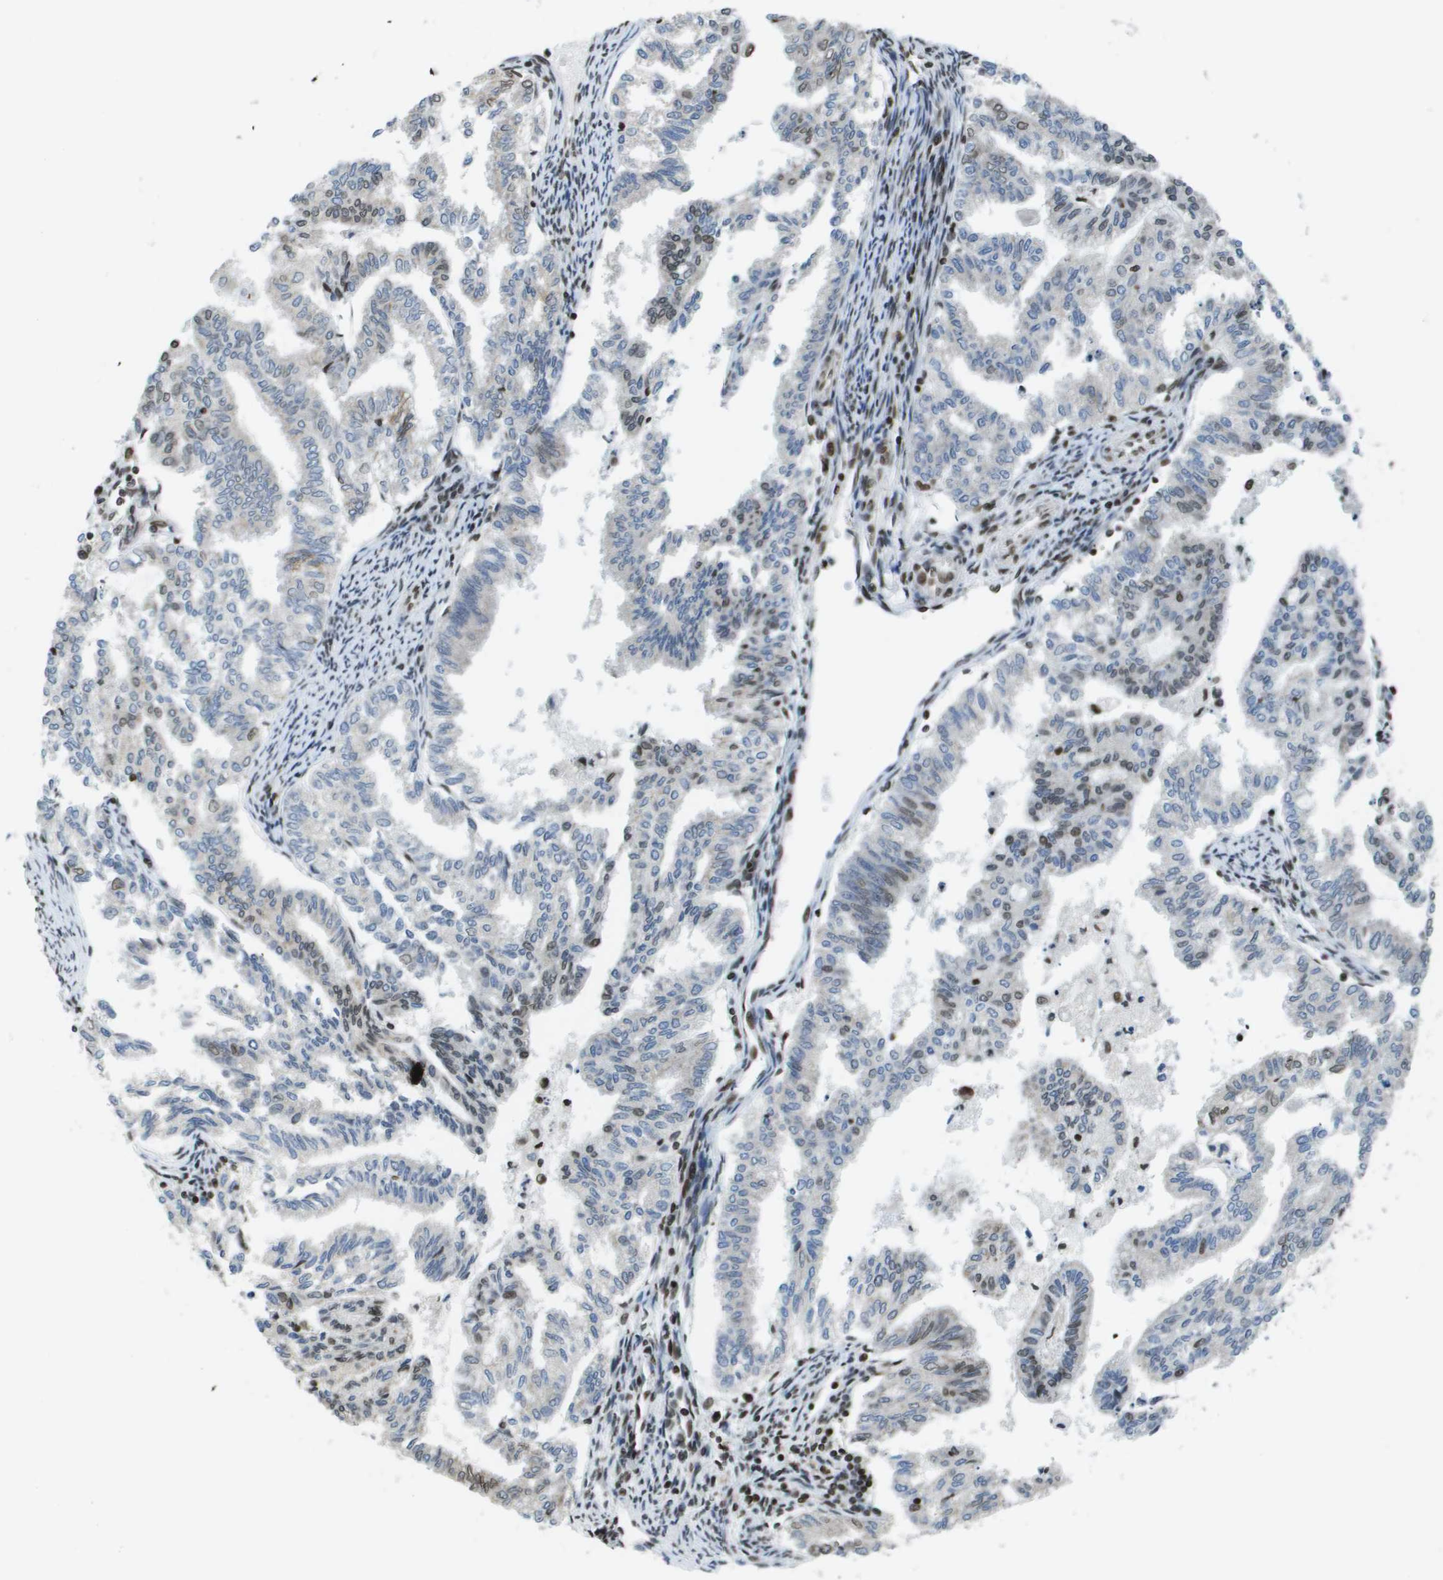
{"staining": {"intensity": "moderate", "quantity": "25%-75%", "location": "nuclear"}, "tissue": "endometrial cancer", "cell_type": "Tumor cells", "image_type": "cancer", "snomed": [{"axis": "morphology", "description": "Adenocarcinoma, NOS"}, {"axis": "topography", "description": "Endometrium"}], "caption": "Immunohistochemistry (IHC) of human endometrial cancer demonstrates medium levels of moderate nuclear expression in approximately 25%-75% of tumor cells. (DAB (3,3'-diaminobenzidine) = brown stain, brightfield microscopy at high magnification).", "gene": "RECQL4", "patient": {"sex": "female", "age": 79}}